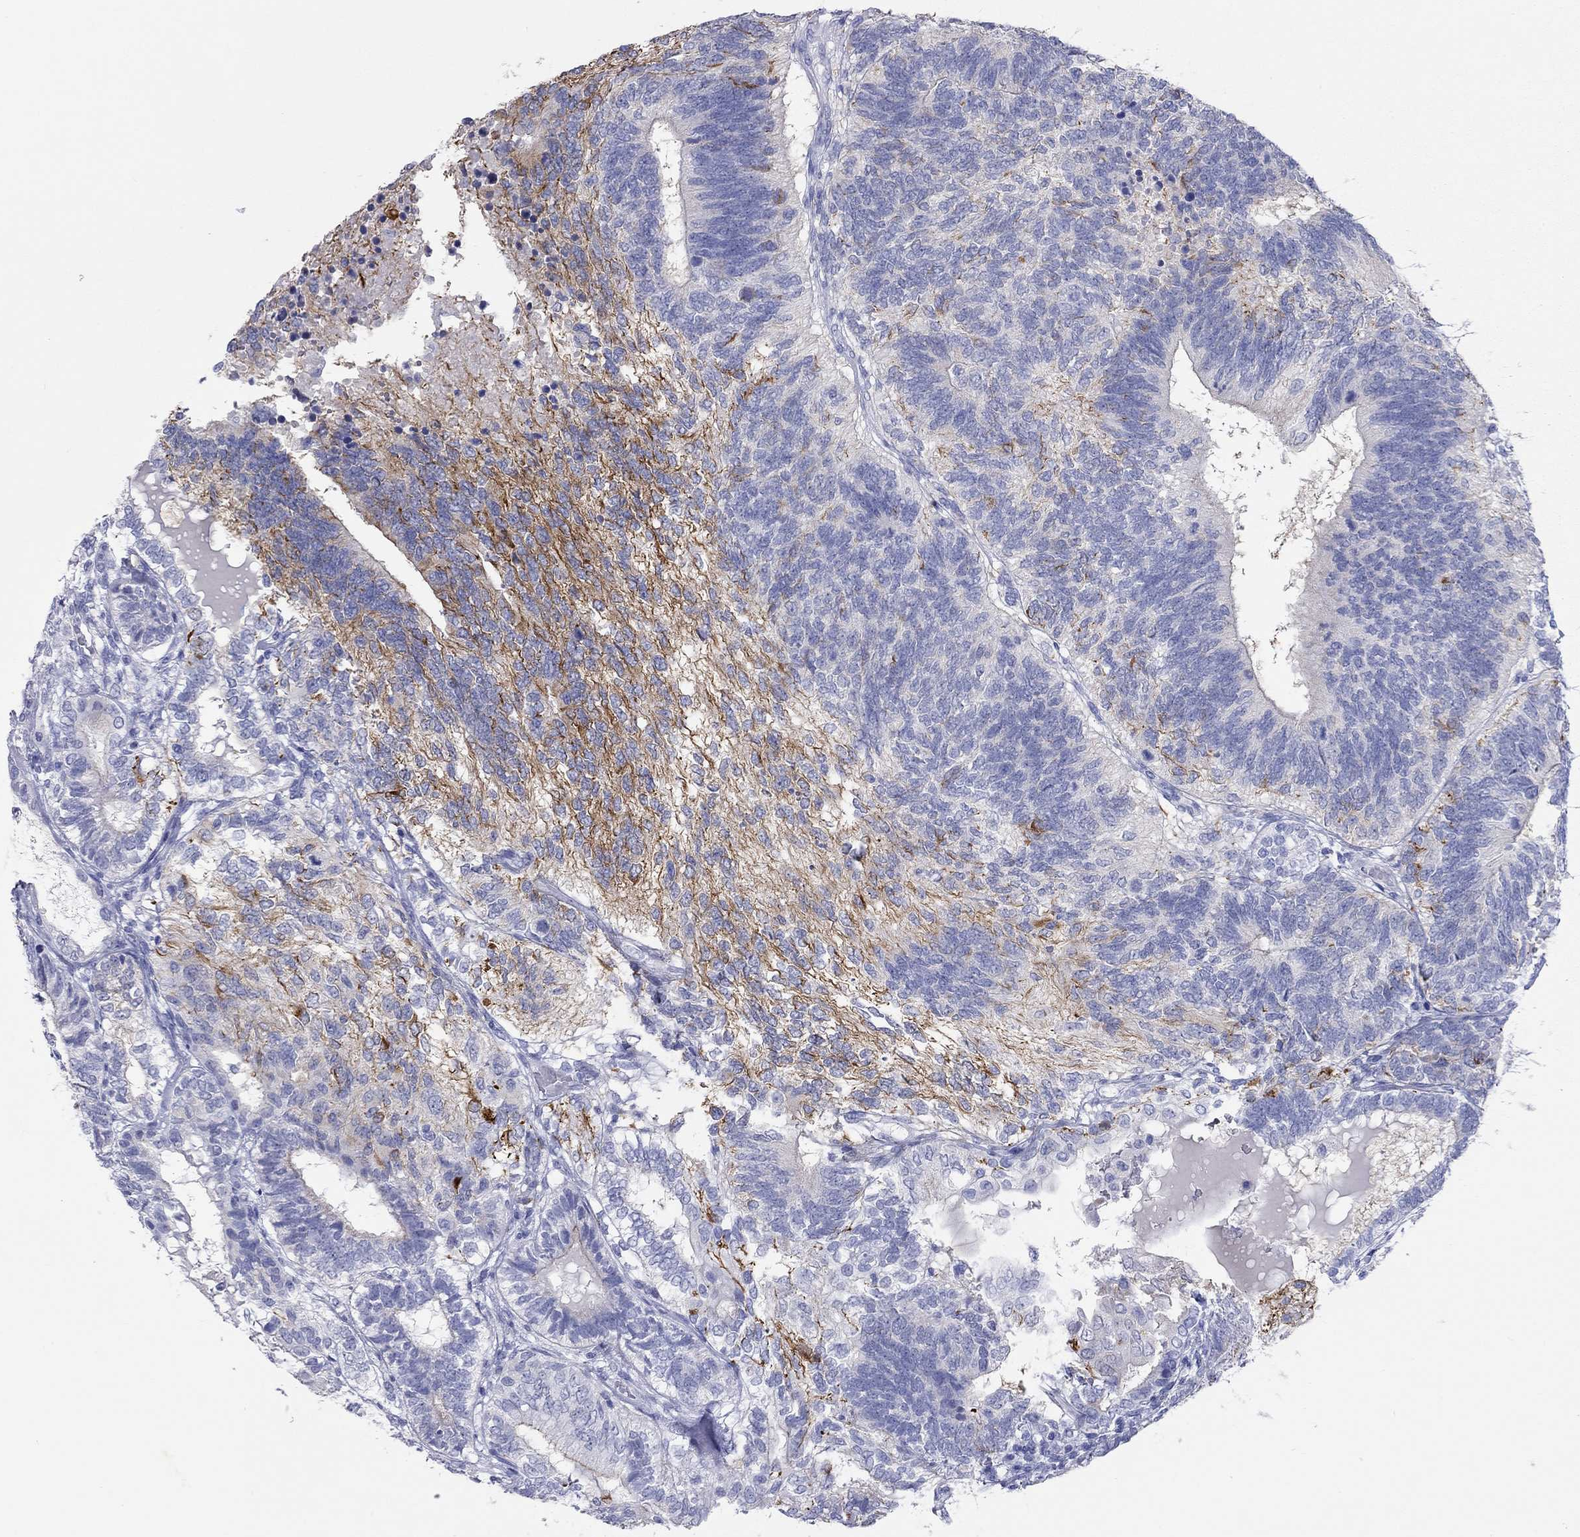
{"staining": {"intensity": "strong", "quantity": "25%-75%", "location": "cytoplasmic/membranous"}, "tissue": "testis cancer", "cell_type": "Tumor cells", "image_type": "cancer", "snomed": [{"axis": "morphology", "description": "Seminoma, NOS"}, {"axis": "morphology", "description": "Carcinoma, Embryonal, NOS"}, {"axis": "topography", "description": "Testis"}], "caption": "An IHC histopathology image of tumor tissue is shown. Protein staining in brown highlights strong cytoplasmic/membranous positivity in testis cancer (seminoma) within tumor cells.", "gene": "SPATA9", "patient": {"sex": "male", "age": 41}}